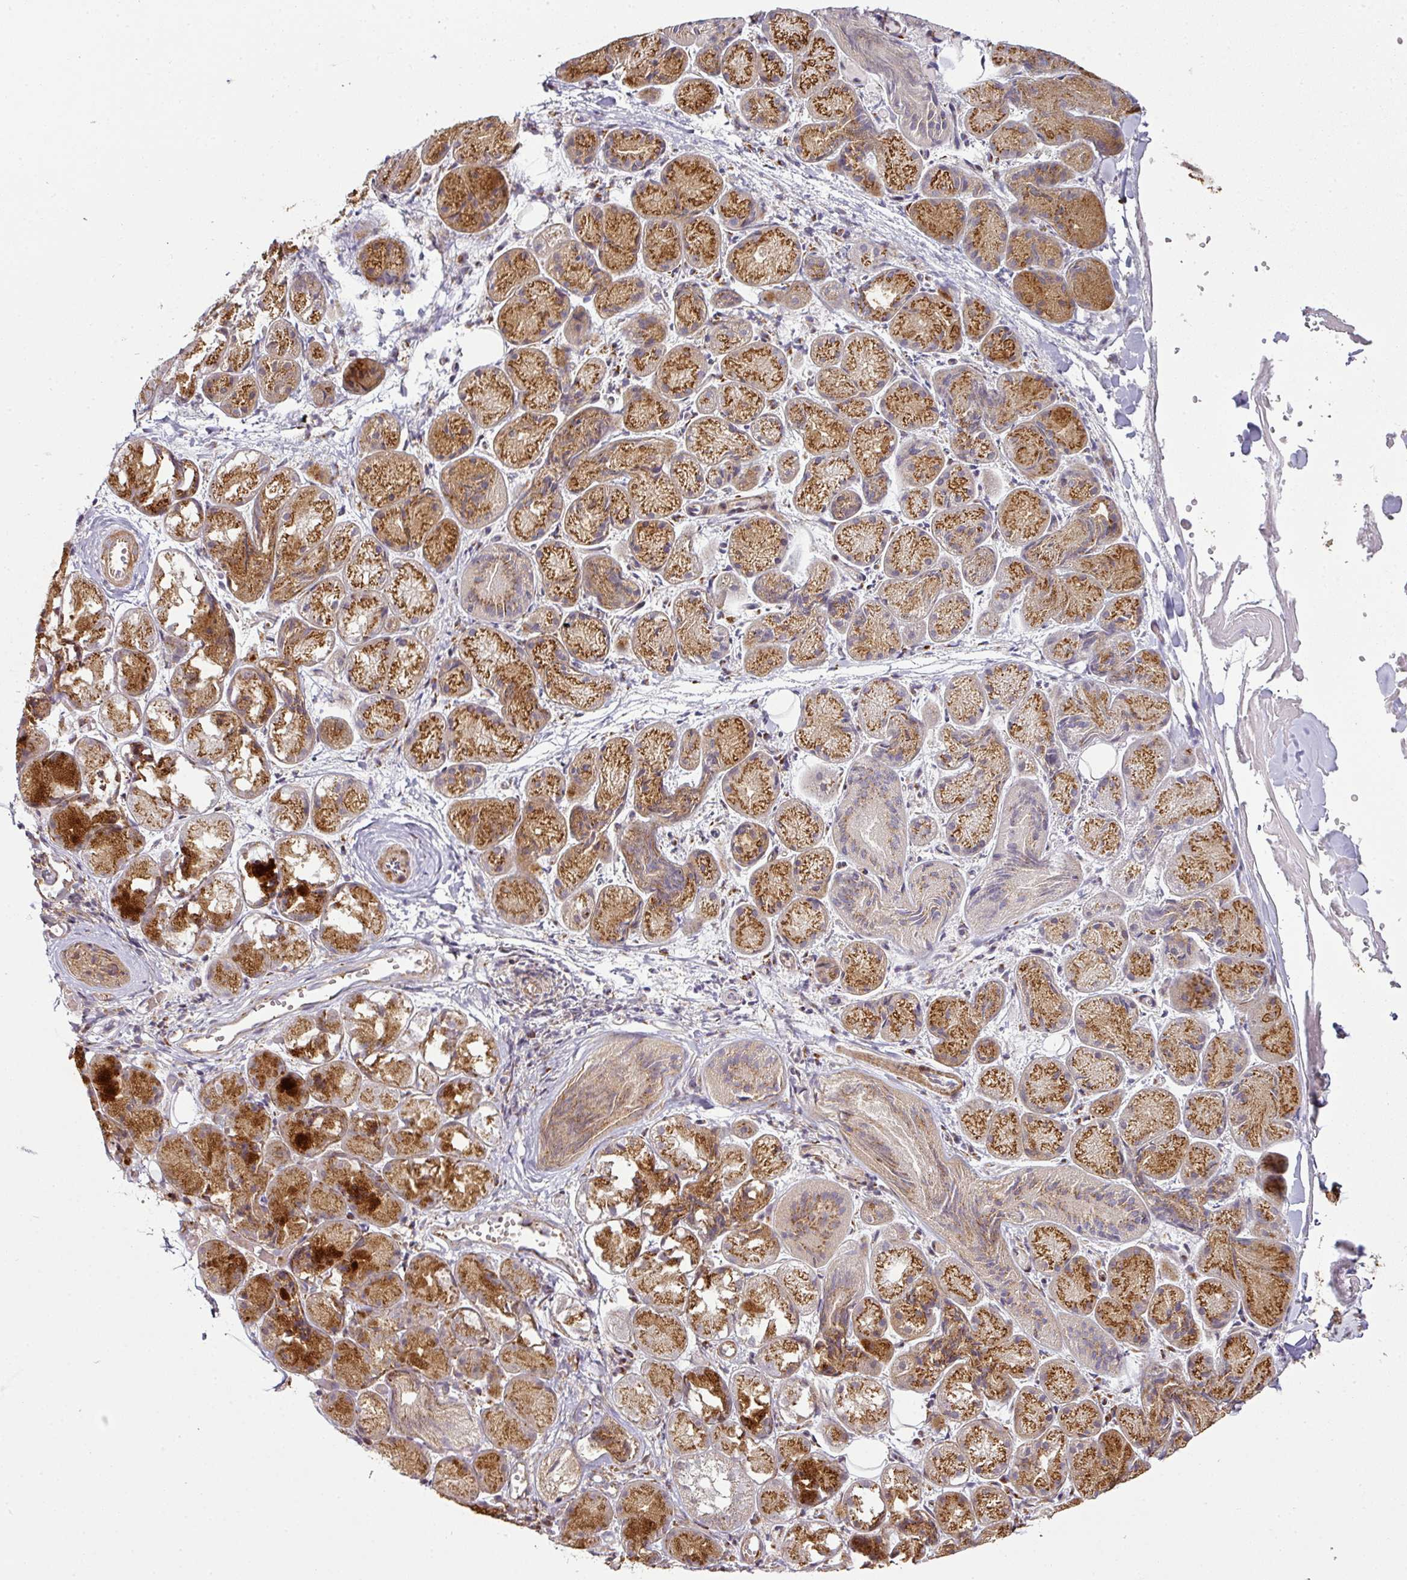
{"staining": {"intensity": "strong", "quantity": "25%-75%", "location": "cytoplasmic/membranous"}, "tissue": "salivary gland", "cell_type": "Glandular cells", "image_type": "normal", "snomed": [{"axis": "morphology", "description": "Normal tissue, NOS"}, {"axis": "topography", "description": "Salivary gland"}], "caption": "Protein analysis of unremarkable salivary gland shows strong cytoplasmic/membranous positivity in approximately 25%-75% of glandular cells.", "gene": "ATAT1", "patient": {"sex": "female", "age": 24}}